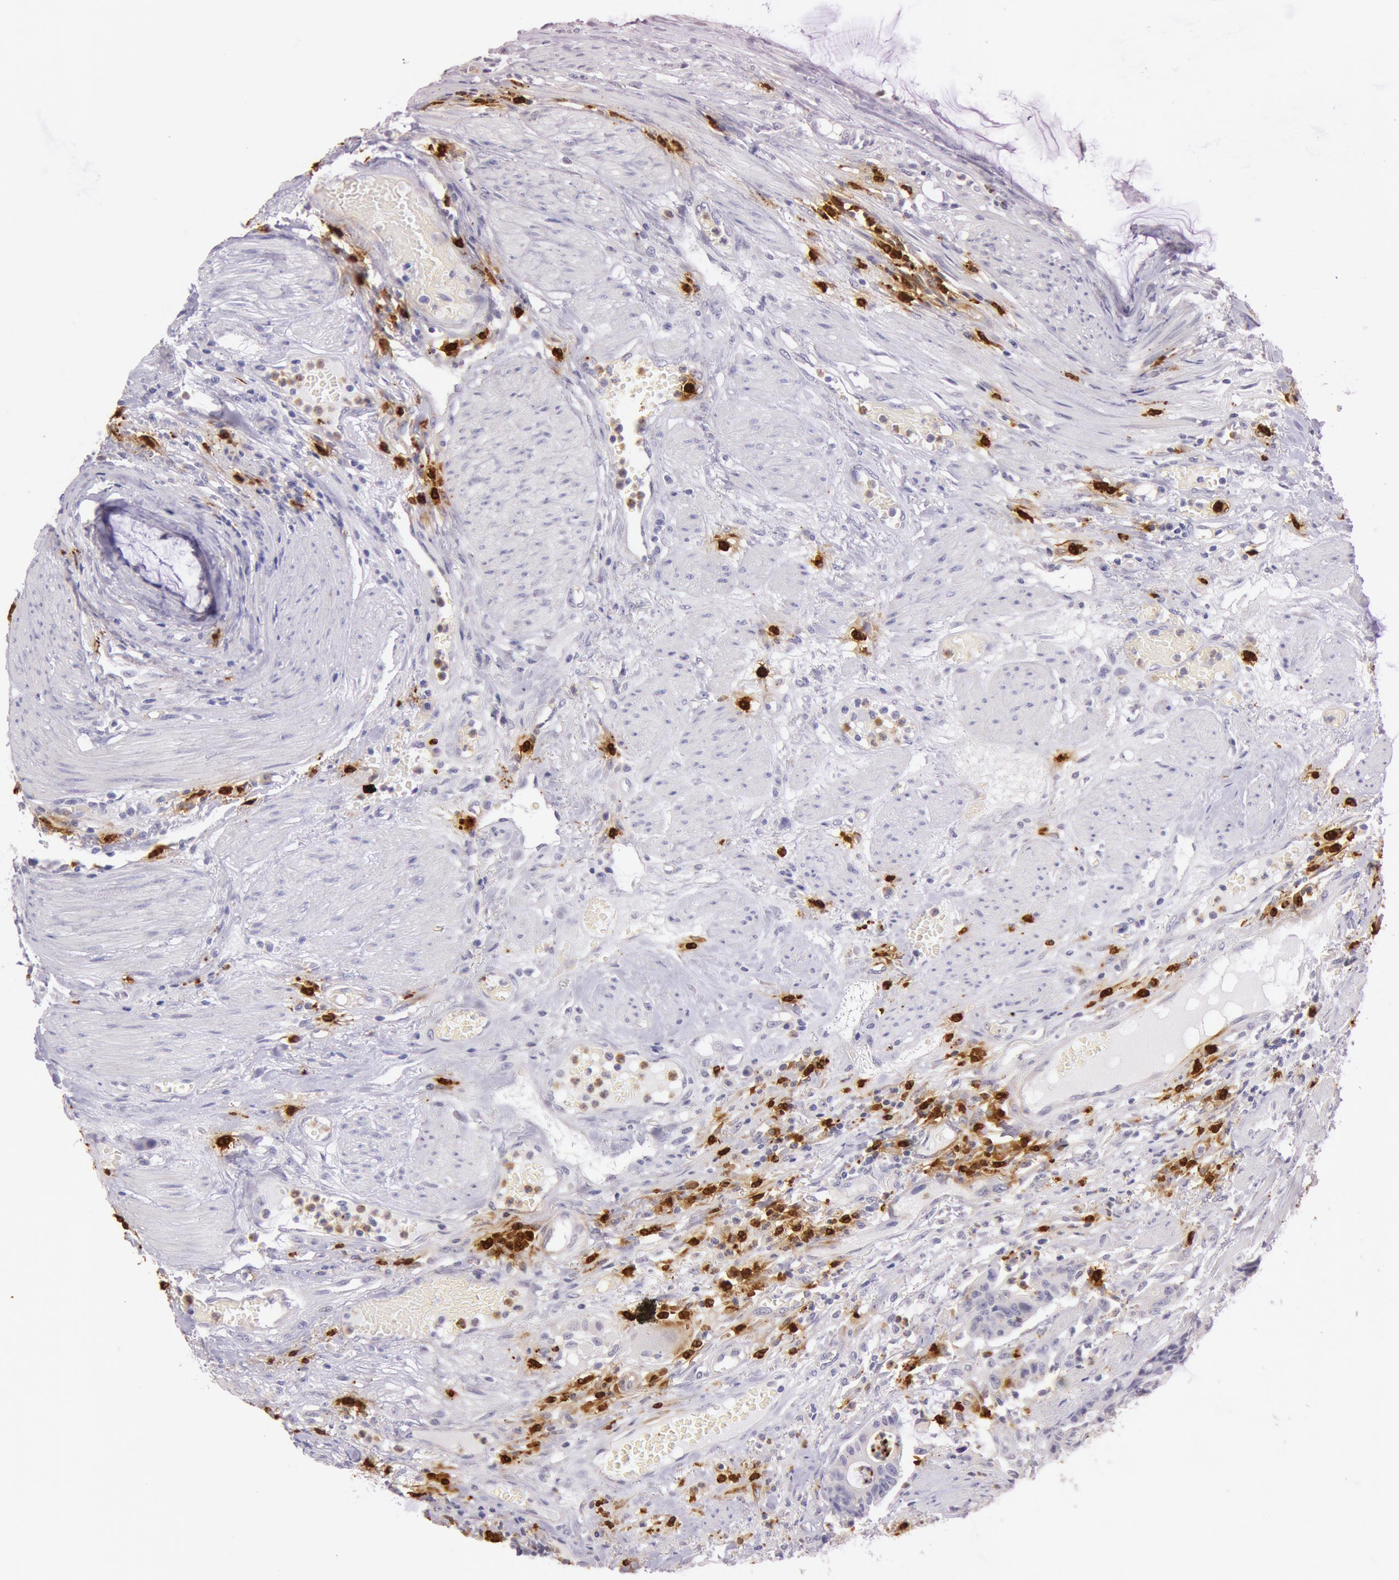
{"staining": {"intensity": "negative", "quantity": "none", "location": "none"}, "tissue": "colorectal cancer", "cell_type": "Tumor cells", "image_type": "cancer", "snomed": [{"axis": "morphology", "description": "Adenocarcinoma, NOS"}, {"axis": "topography", "description": "Colon"}], "caption": "Immunohistochemical staining of human colorectal cancer reveals no significant positivity in tumor cells.", "gene": "KDM6A", "patient": {"sex": "female", "age": 84}}